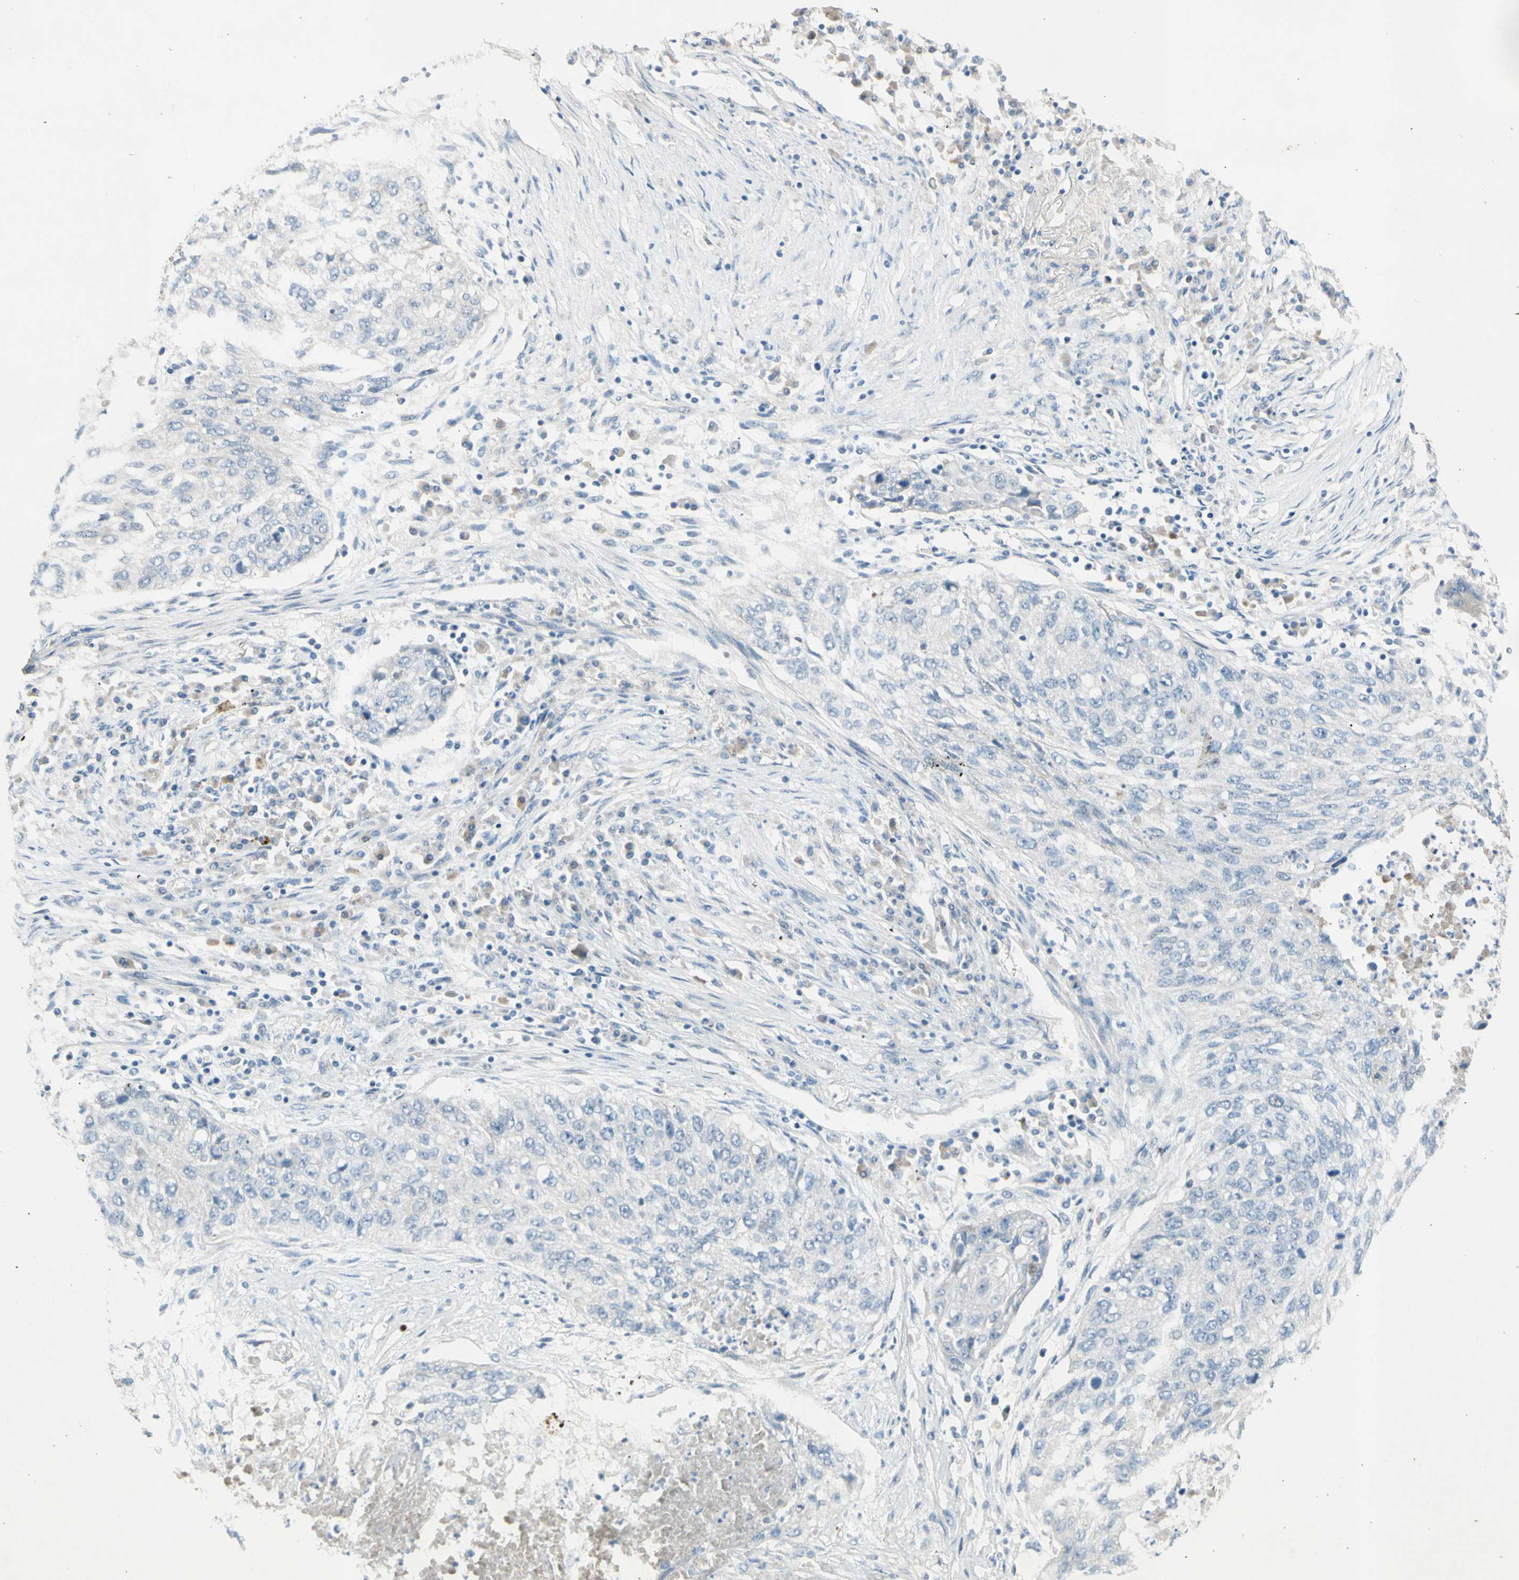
{"staining": {"intensity": "negative", "quantity": "none", "location": "none"}, "tissue": "lung cancer", "cell_type": "Tumor cells", "image_type": "cancer", "snomed": [{"axis": "morphology", "description": "Squamous cell carcinoma, NOS"}, {"axis": "topography", "description": "Lung"}], "caption": "This is an immunohistochemistry (IHC) image of squamous cell carcinoma (lung). There is no staining in tumor cells.", "gene": "SERPIND1", "patient": {"sex": "female", "age": 63}}